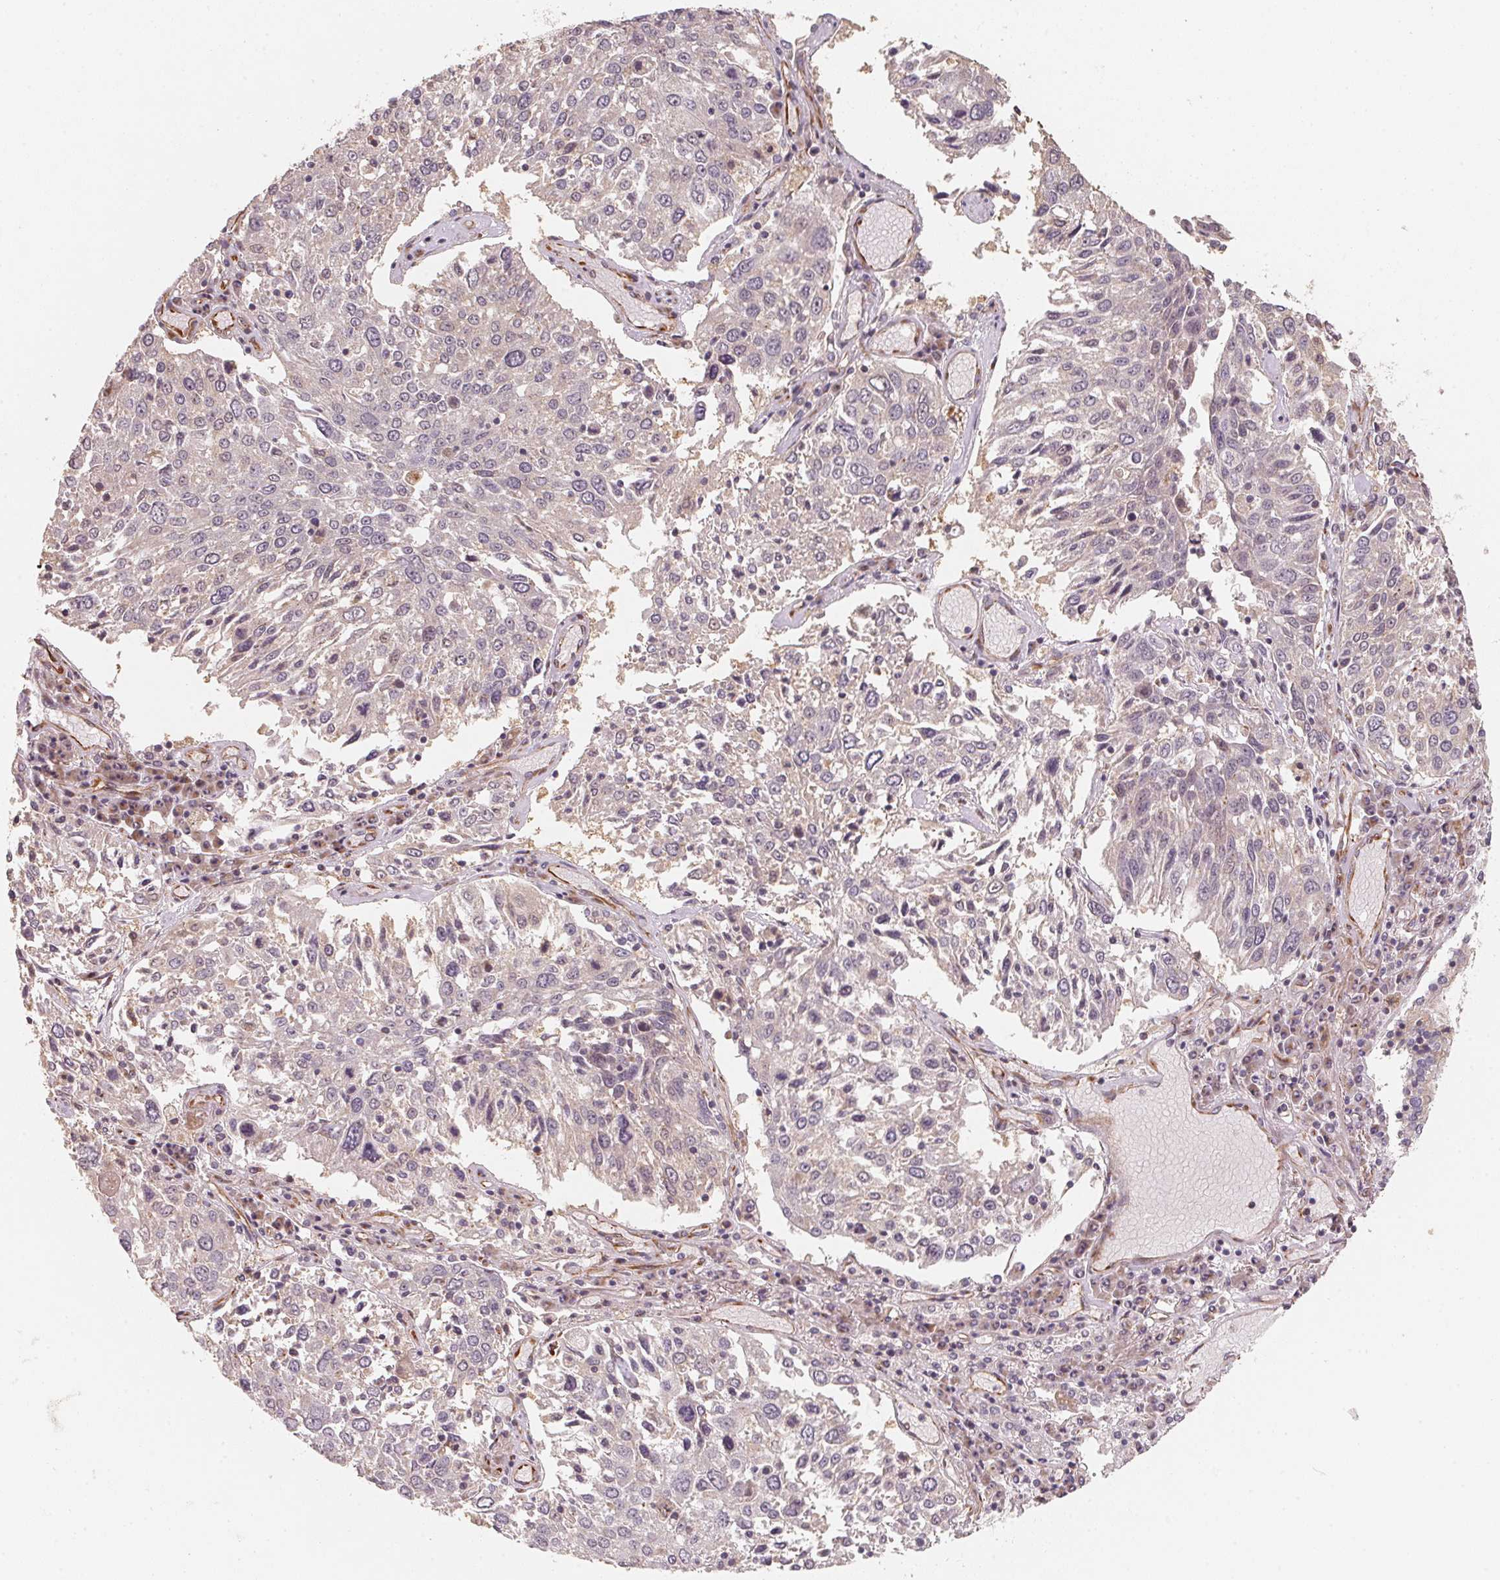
{"staining": {"intensity": "negative", "quantity": "none", "location": "none"}, "tissue": "lung cancer", "cell_type": "Tumor cells", "image_type": "cancer", "snomed": [{"axis": "morphology", "description": "Squamous cell carcinoma, NOS"}, {"axis": "topography", "description": "Lung"}], "caption": "High magnification brightfield microscopy of lung cancer (squamous cell carcinoma) stained with DAB (3,3'-diaminobenzidine) (brown) and counterstained with hematoxylin (blue): tumor cells show no significant positivity.", "gene": "TSPAN12", "patient": {"sex": "male", "age": 65}}